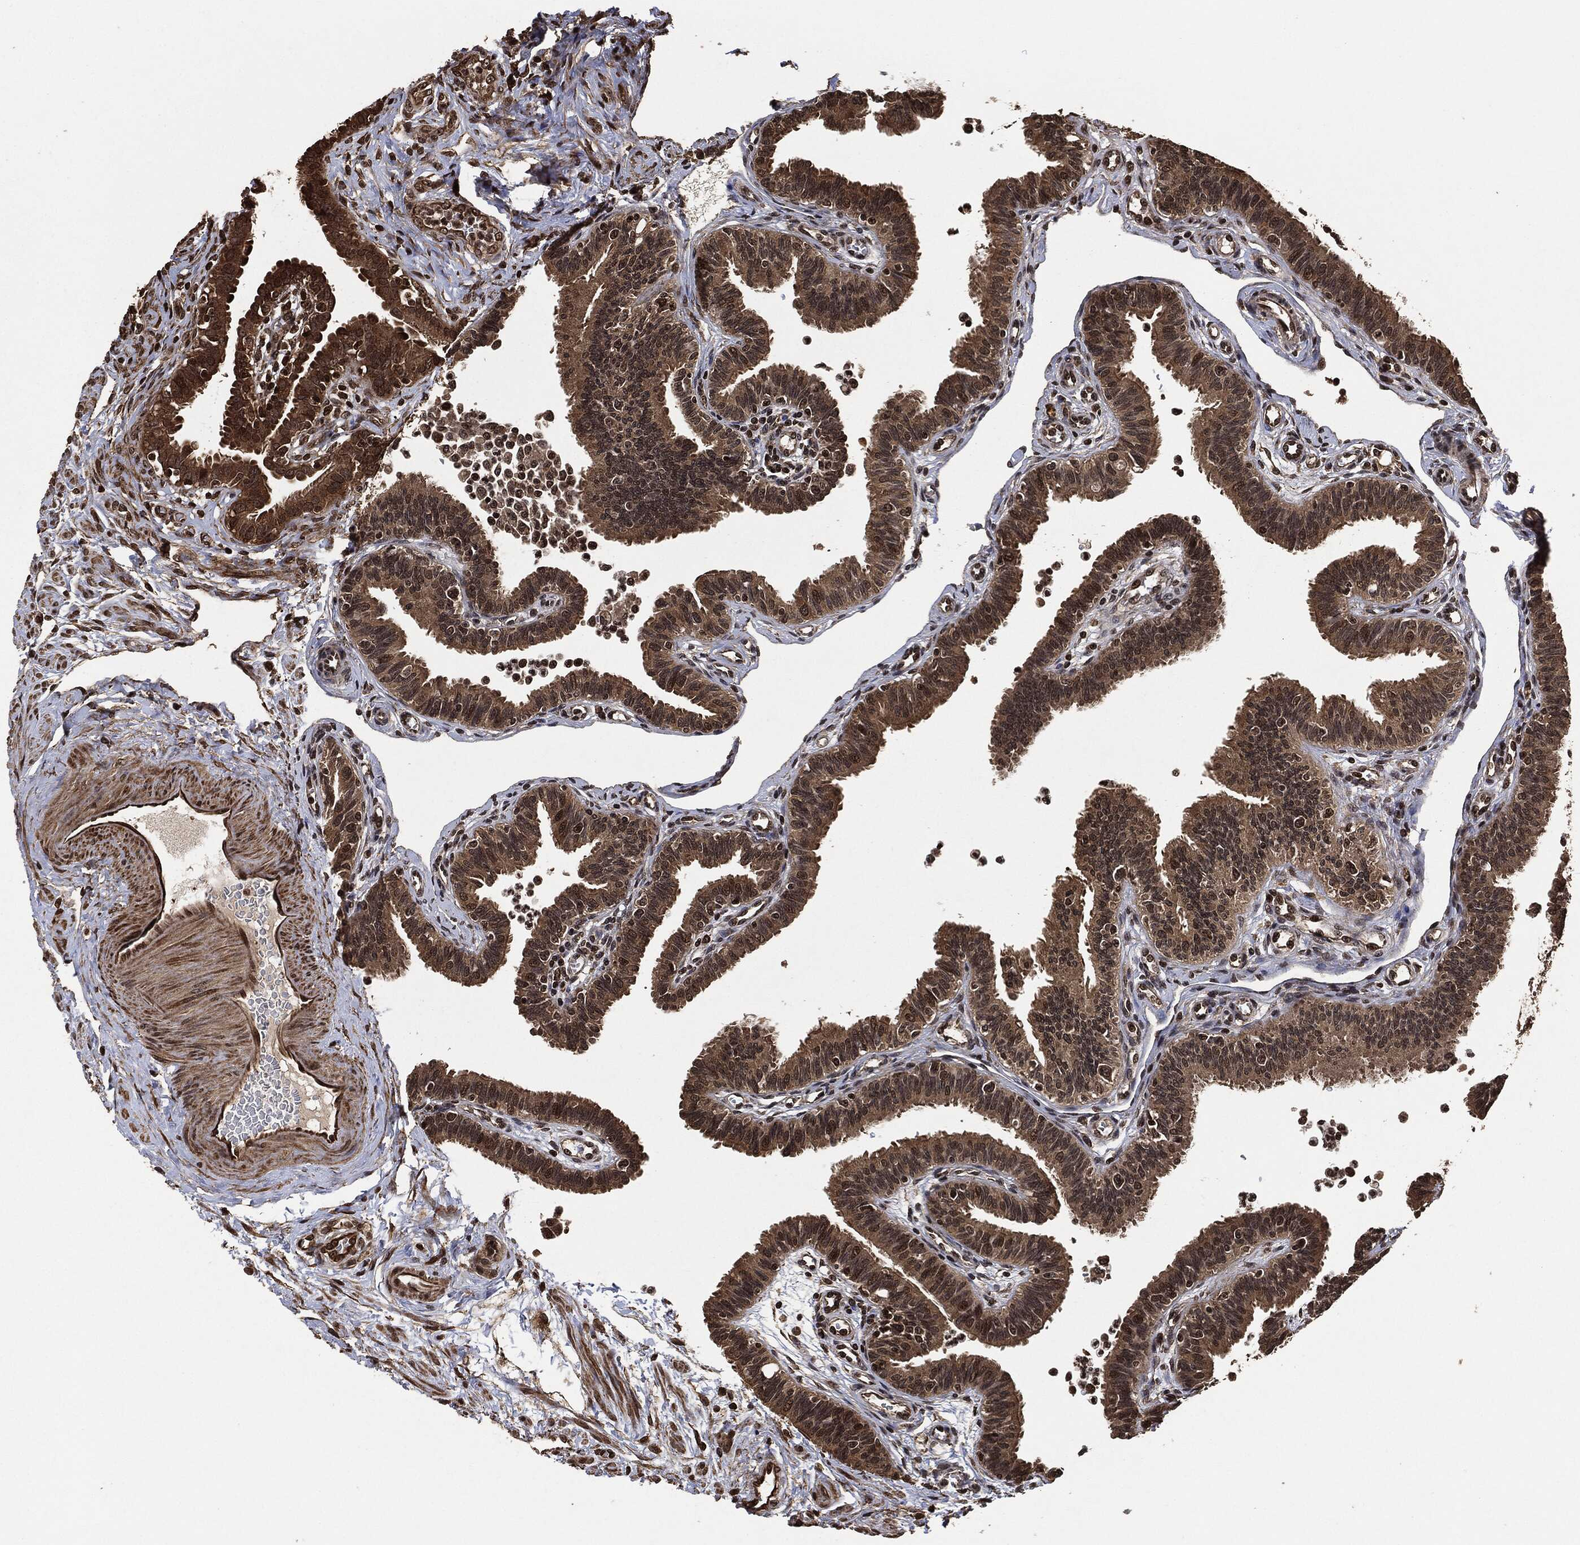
{"staining": {"intensity": "moderate", "quantity": ">75%", "location": "cytoplasmic/membranous"}, "tissue": "fallopian tube", "cell_type": "Glandular cells", "image_type": "normal", "snomed": [{"axis": "morphology", "description": "Normal tissue, NOS"}, {"axis": "topography", "description": "Fallopian tube"}], "caption": "Immunohistochemical staining of unremarkable fallopian tube demonstrates moderate cytoplasmic/membranous protein staining in approximately >75% of glandular cells. Nuclei are stained in blue.", "gene": "PDK1", "patient": {"sex": "female", "age": 36}}